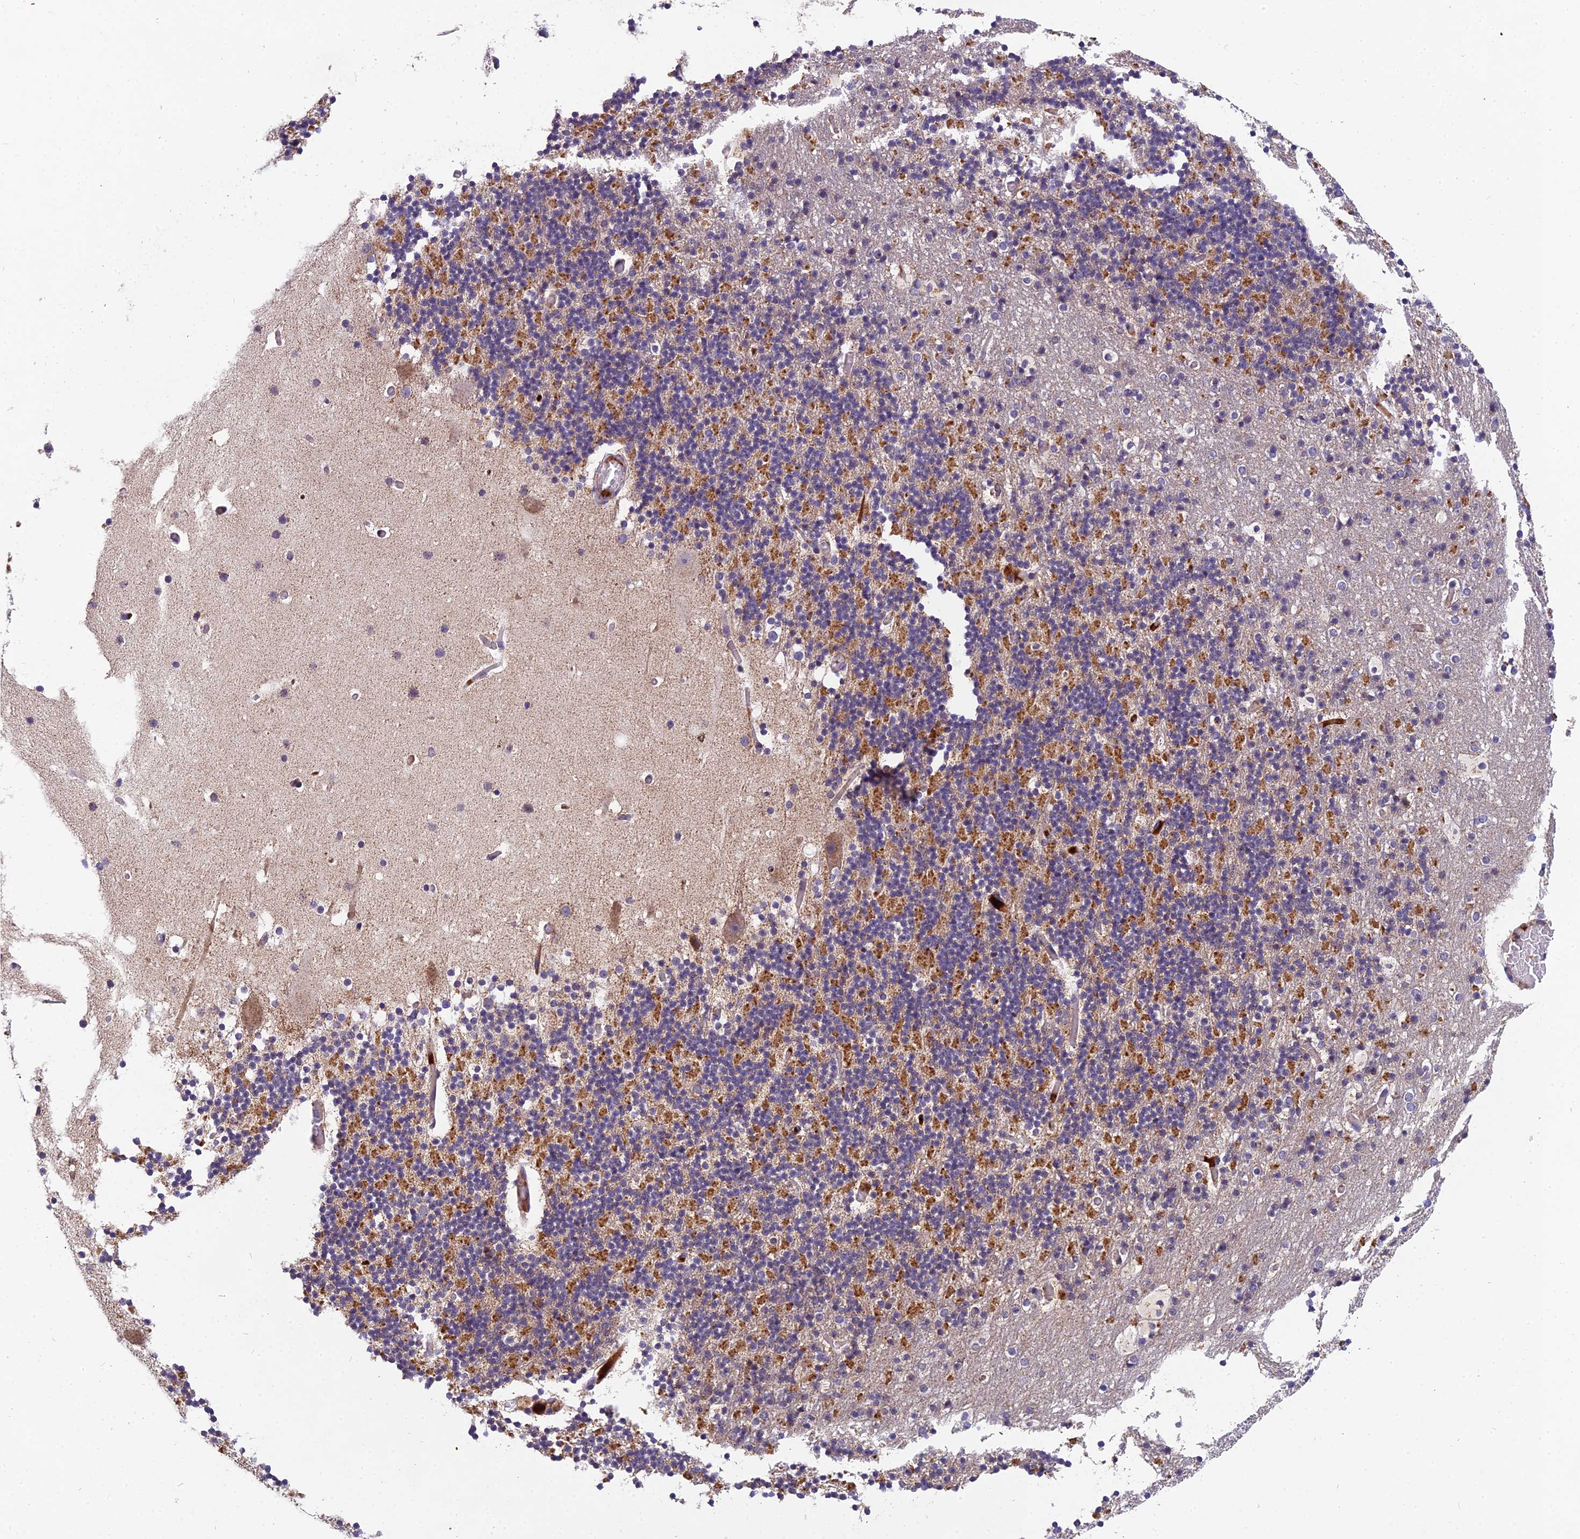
{"staining": {"intensity": "moderate", "quantity": "25%-75%", "location": "cytoplasmic/membranous"}, "tissue": "cerebellum", "cell_type": "Cells in granular layer", "image_type": "normal", "snomed": [{"axis": "morphology", "description": "Normal tissue, NOS"}, {"axis": "topography", "description": "Cerebellum"}], "caption": "Benign cerebellum was stained to show a protein in brown. There is medium levels of moderate cytoplasmic/membranous positivity in approximately 25%-75% of cells in granular layer. Immunohistochemistry (ihc) stains the protein in brown and the nuclei are stained blue.", "gene": "ENSG00000188897", "patient": {"sex": "male", "age": 57}}